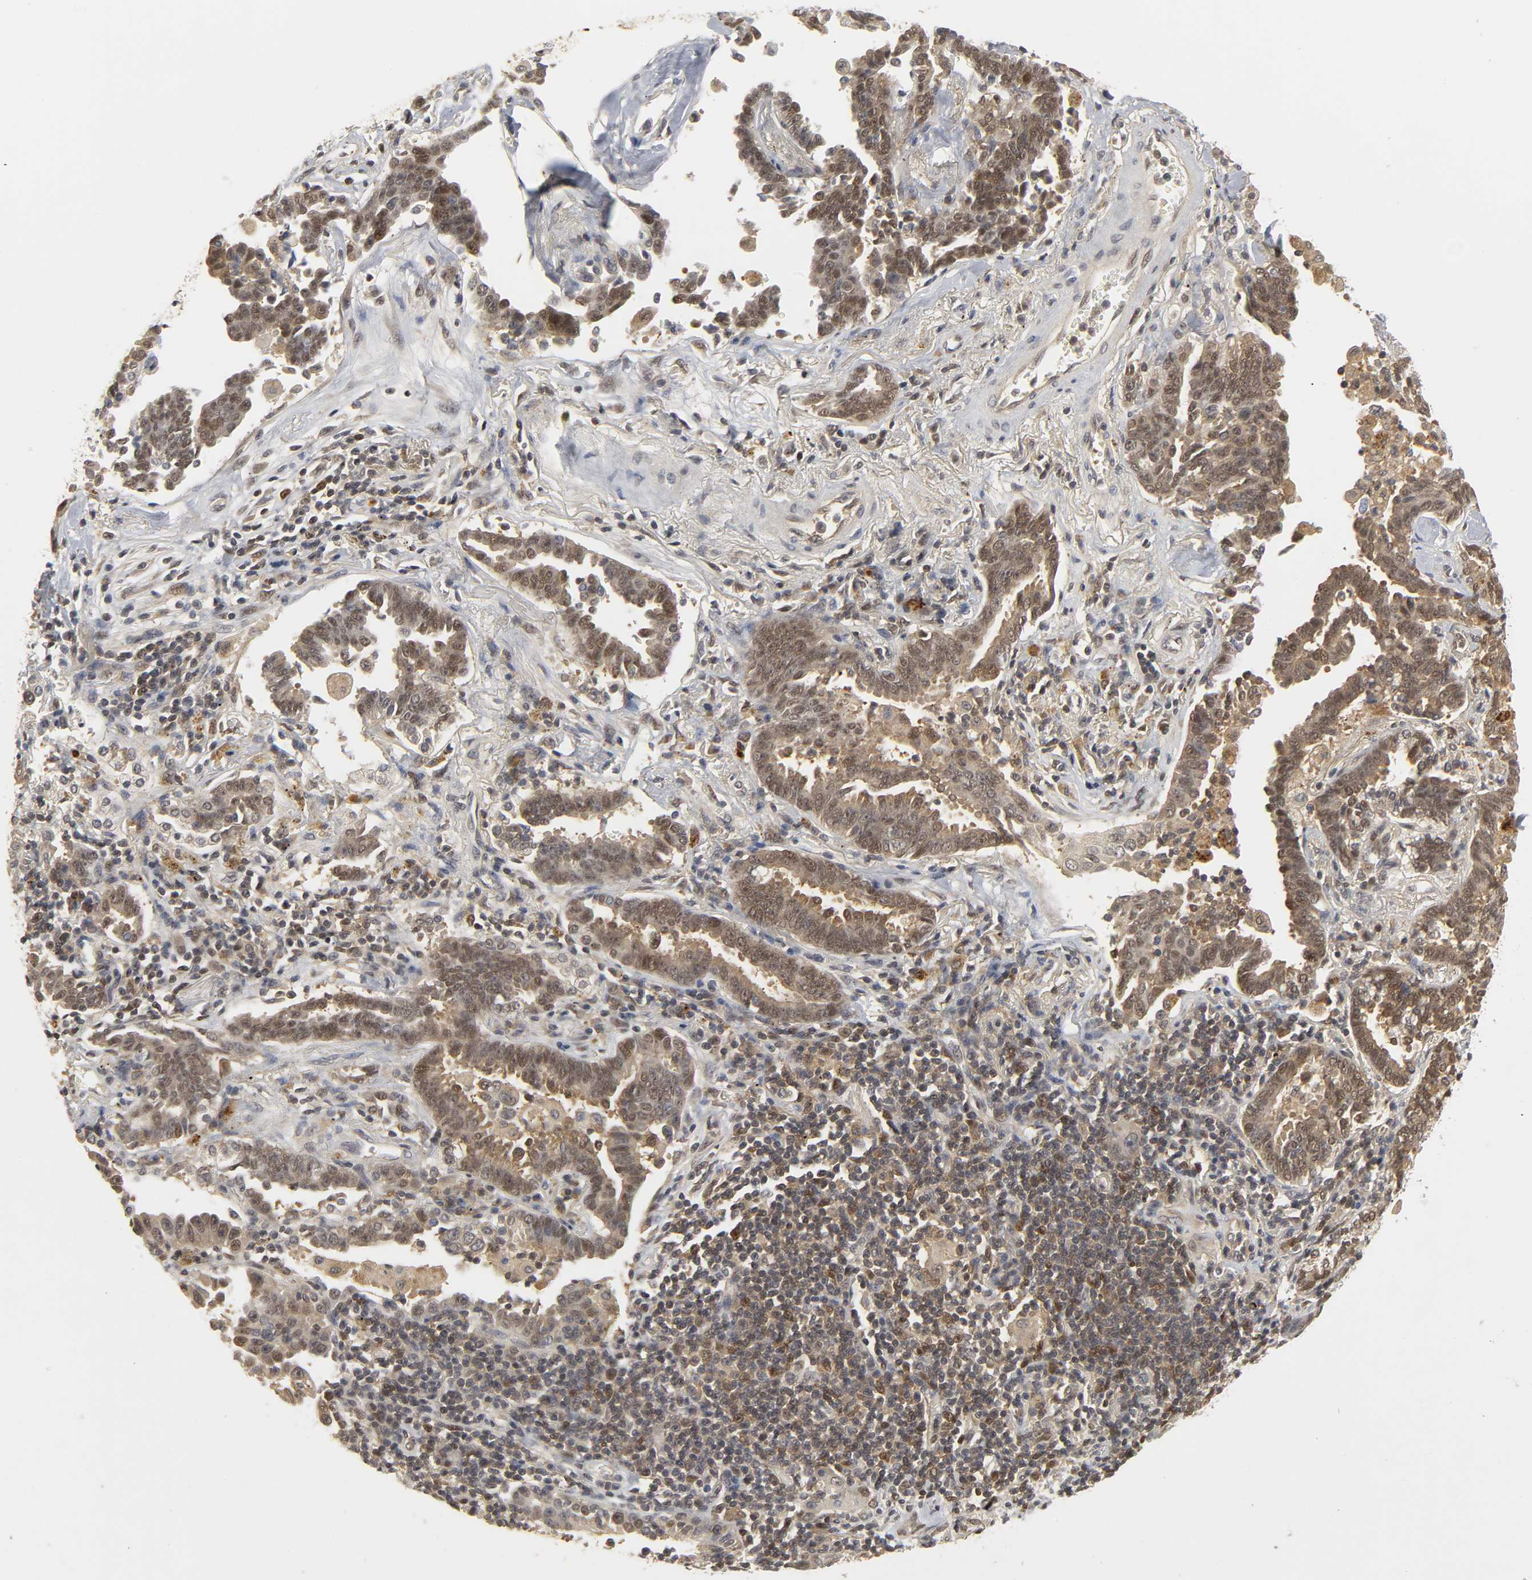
{"staining": {"intensity": "moderate", "quantity": ">75%", "location": "cytoplasmic/membranous,nuclear"}, "tissue": "lung cancer", "cell_type": "Tumor cells", "image_type": "cancer", "snomed": [{"axis": "morphology", "description": "Adenocarcinoma, NOS"}, {"axis": "topography", "description": "Lung"}], "caption": "A brown stain shows moderate cytoplasmic/membranous and nuclear staining of a protein in lung cancer (adenocarcinoma) tumor cells.", "gene": "PARK7", "patient": {"sex": "female", "age": 64}}